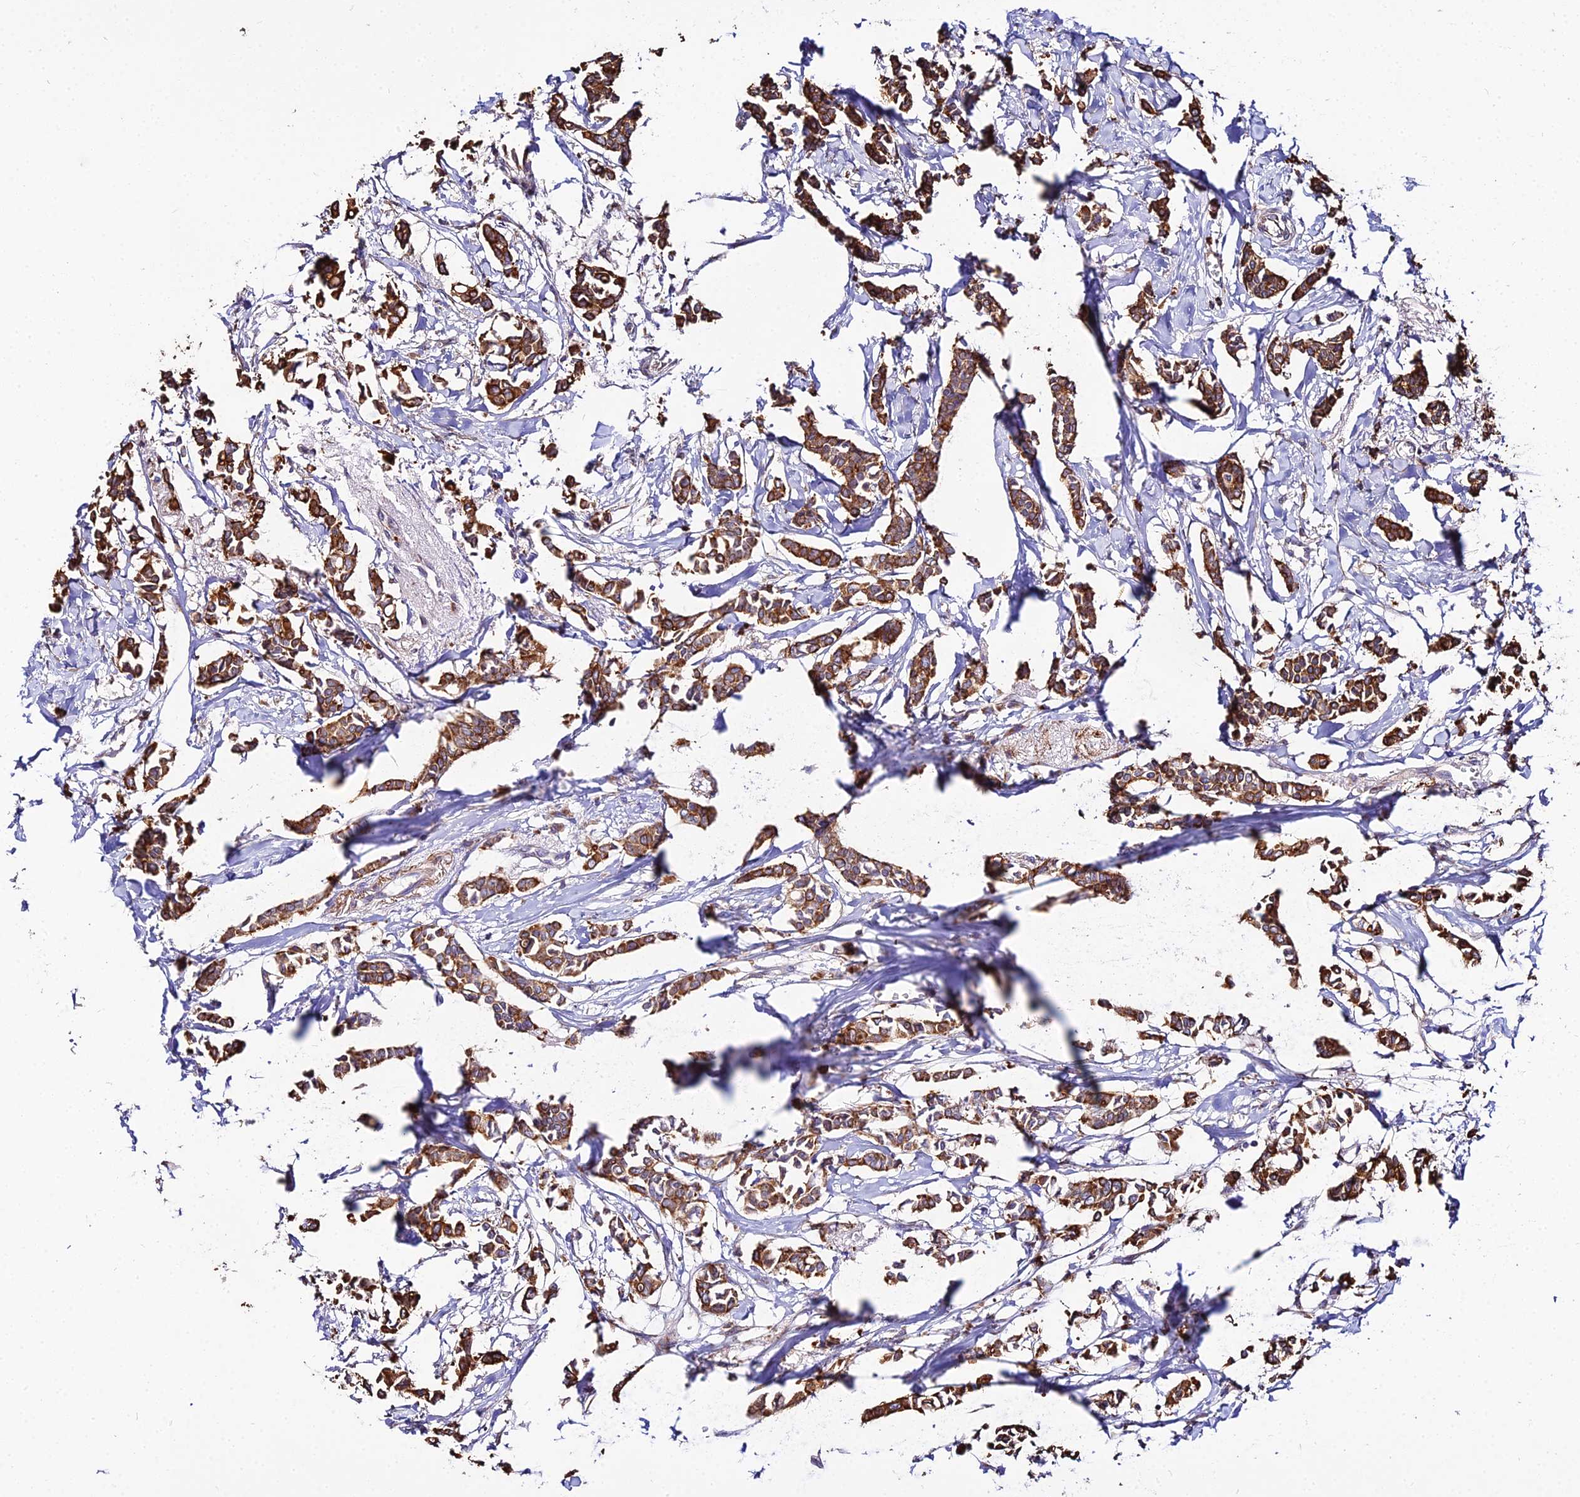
{"staining": {"intensity": "strong", "quantity": ">75%", "location": "cytoplasmic/membranous"}, "tissue": "breast cancer", "cell_type": "Tumor cells", "image_type": "cancer", "snomed": [{"axis": "morphology", "description": "Duct carcinoma"}, {"axis": "topography", "description": "Breast"}], "caption": "Immunohistochemical staining of breast cancer displays strong cytoplasmic/membranous protein staining in approximately >75% of tumor cells.", "gene": "PEX19", "patient": {"sex": "female", "age": 41}}